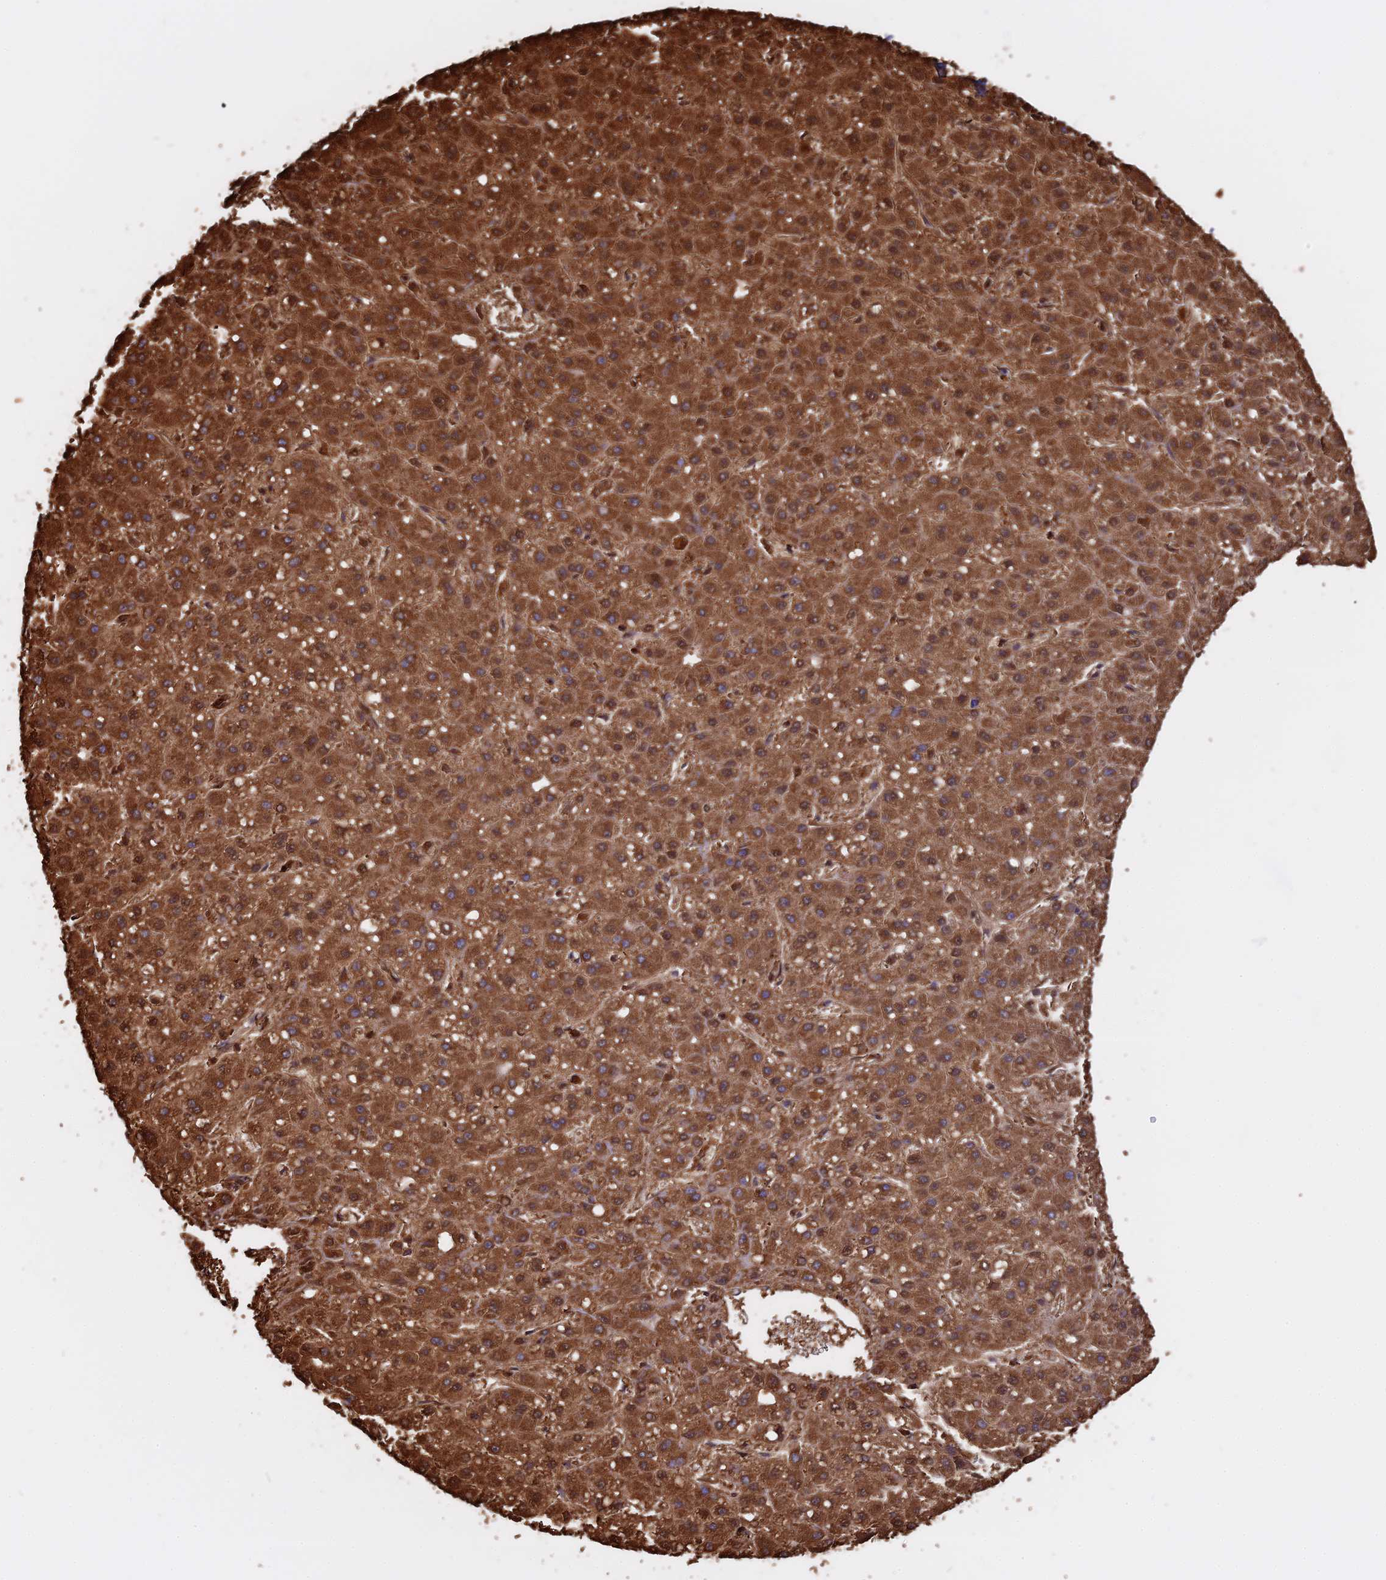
{"staining": {"intensity": "strong", "quantity": ">75%", "location": "cytoplasmic/membranous"}, "tissue": "liver cancer", "cell_type": "Tumor cells", "image_type": "cancer", "snomed": [{"axis": "morphology", "description": "Carcinoma, Hepatocellular, NOS"}, {"axis": "topography", "description": "Liver"}], "caption": "IHC photomicrograph of human liver hepatocellular carcinoma stained for a protein (brown), which exhibits high levels of strong cytoplasmic/membranous positivity in approximately >75% of tumor cells.", "gene": "KCNG1", "patient": {"sex": "male", "age": 67}}